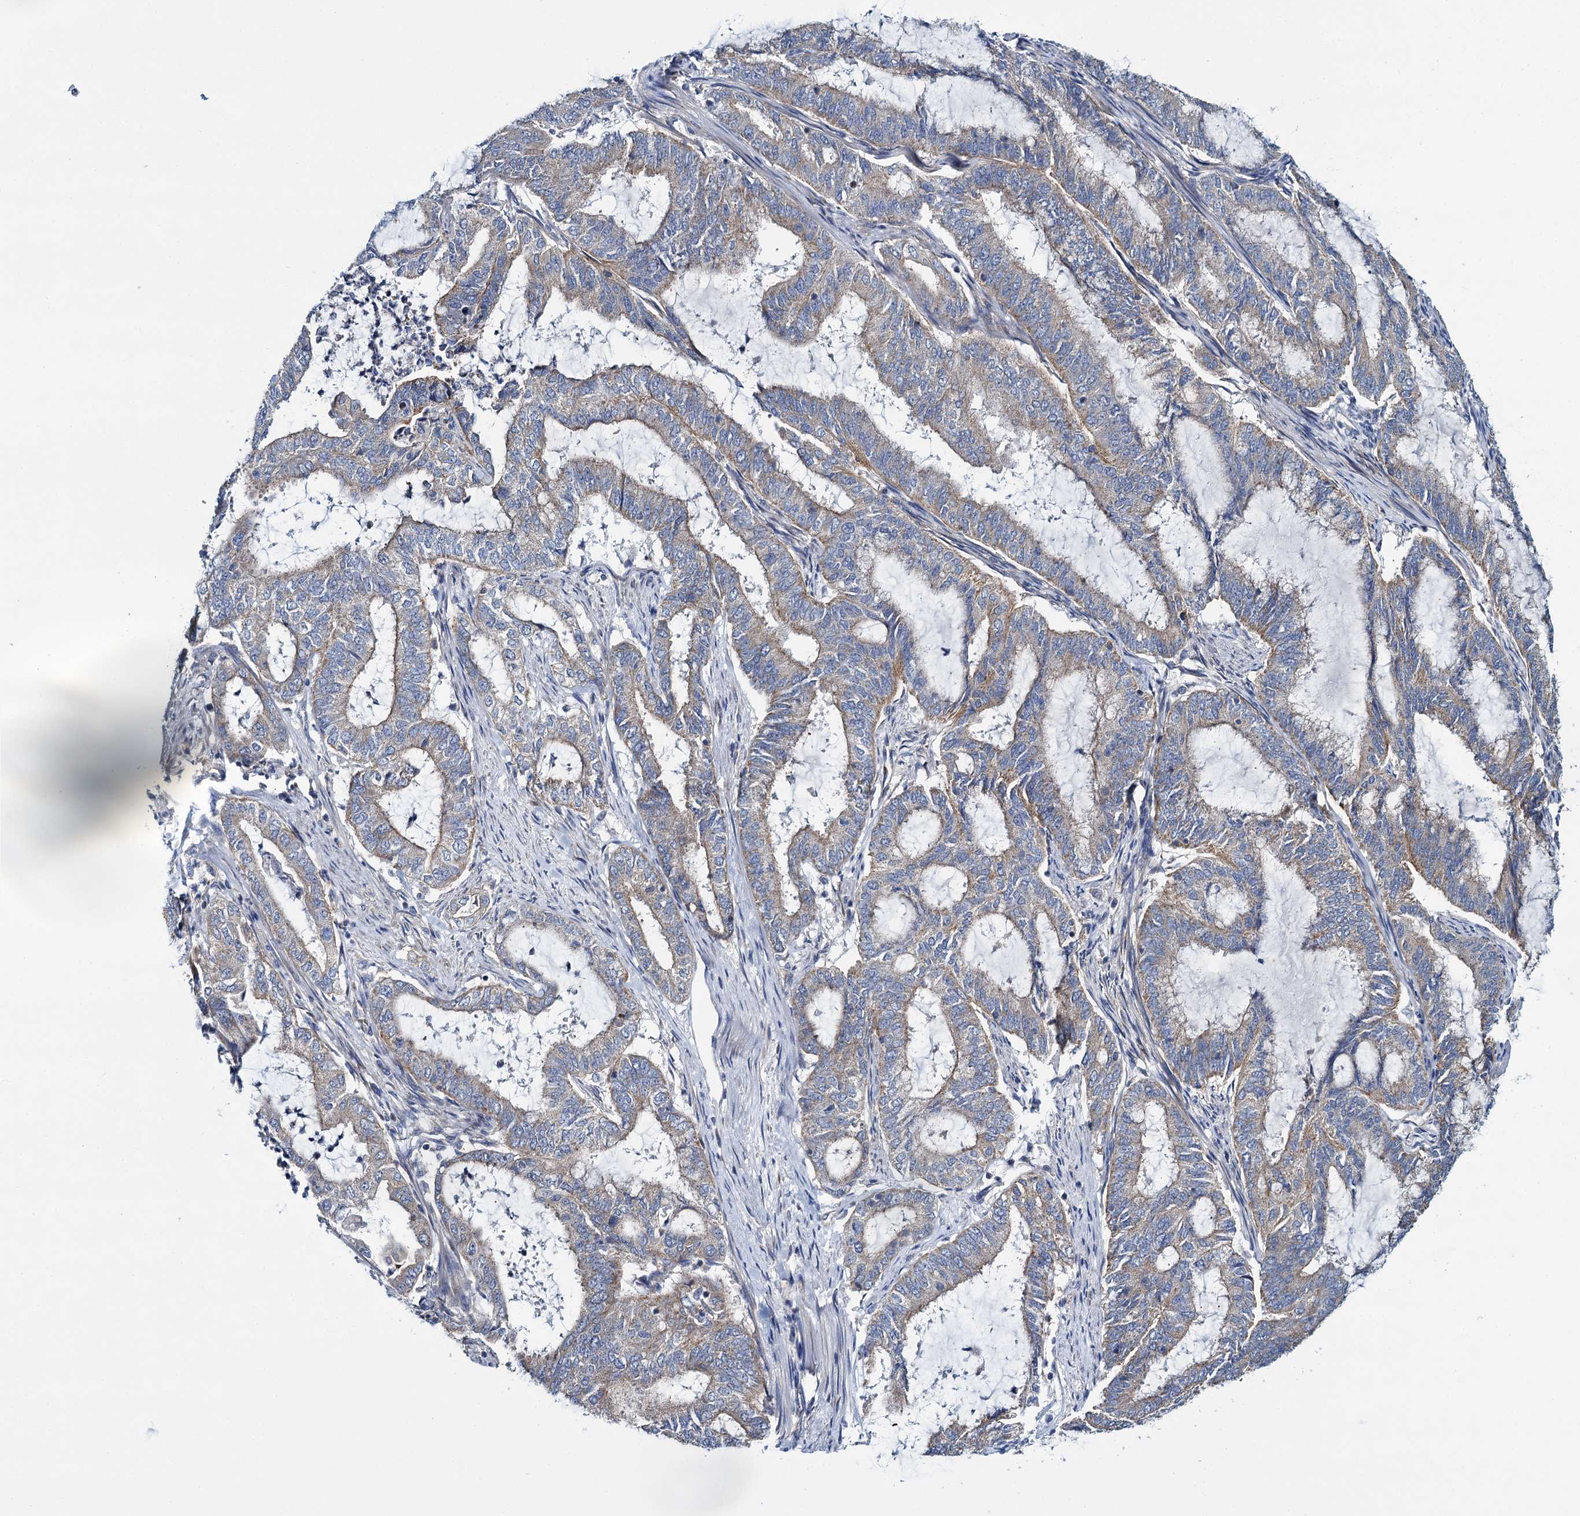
{"staining": {"intensity": "weak", "quantity": ">75%", "location": "cytoplasmic/membranous"}, "tissue": "endometrial cancer", "cell_type": "Tumor cells", "image_type": "cancer", "snomed": [{"axis": "morphology", "description": "Adenocarcinoma, NOS"}, {"axis": "topography", "description": "Endometrium"}], "caption": "The immunohistochemical stain highlights weak cytoplasmic/membranous staining in tumor cells of endometrial cancer (adenocarcinoma) tissue.", "gene": "CEP295", "patient": {"sex": "female", "age": 51}}